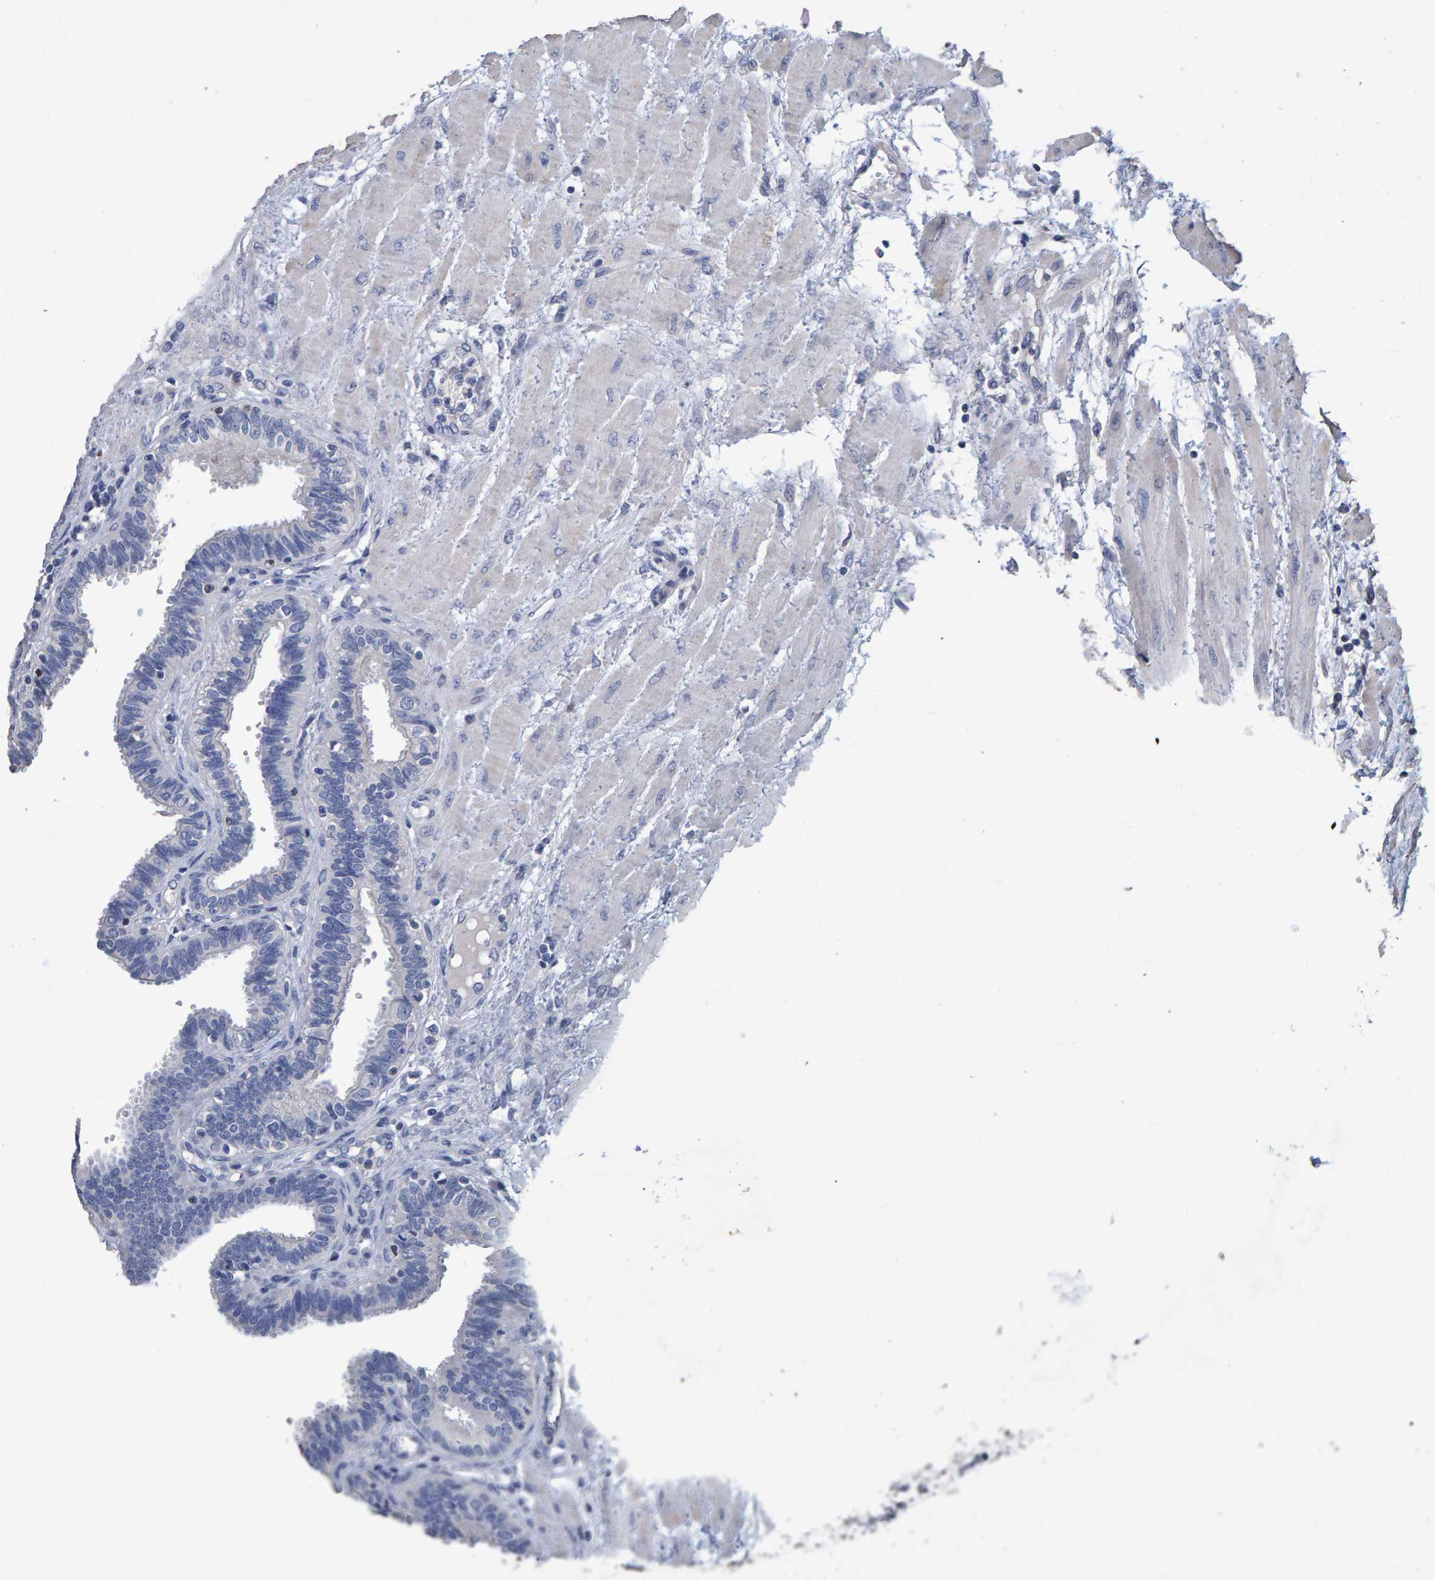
{"staining": {"intensity": "negative", "quantity": "none", "location": "none"}, "tissue": "fallopian tube", "cell_type": "Glandular cells", "image_type": "normal", "snomed": [{"axis": "morphology", "description": "Normal tissue, NOS"}, {"axis": "topography", "description": "Fallopian tube"}], "caption": "Photomicrograph shows no significant protein staining in glandular cells of benign fallopian tube. (DAB (3,3'-diaminobenzidine) IHC visualized using brightfield microscopy, high magnification).", "gene": "HEMGN", "patient": {"sex": "female", "age": 32}}